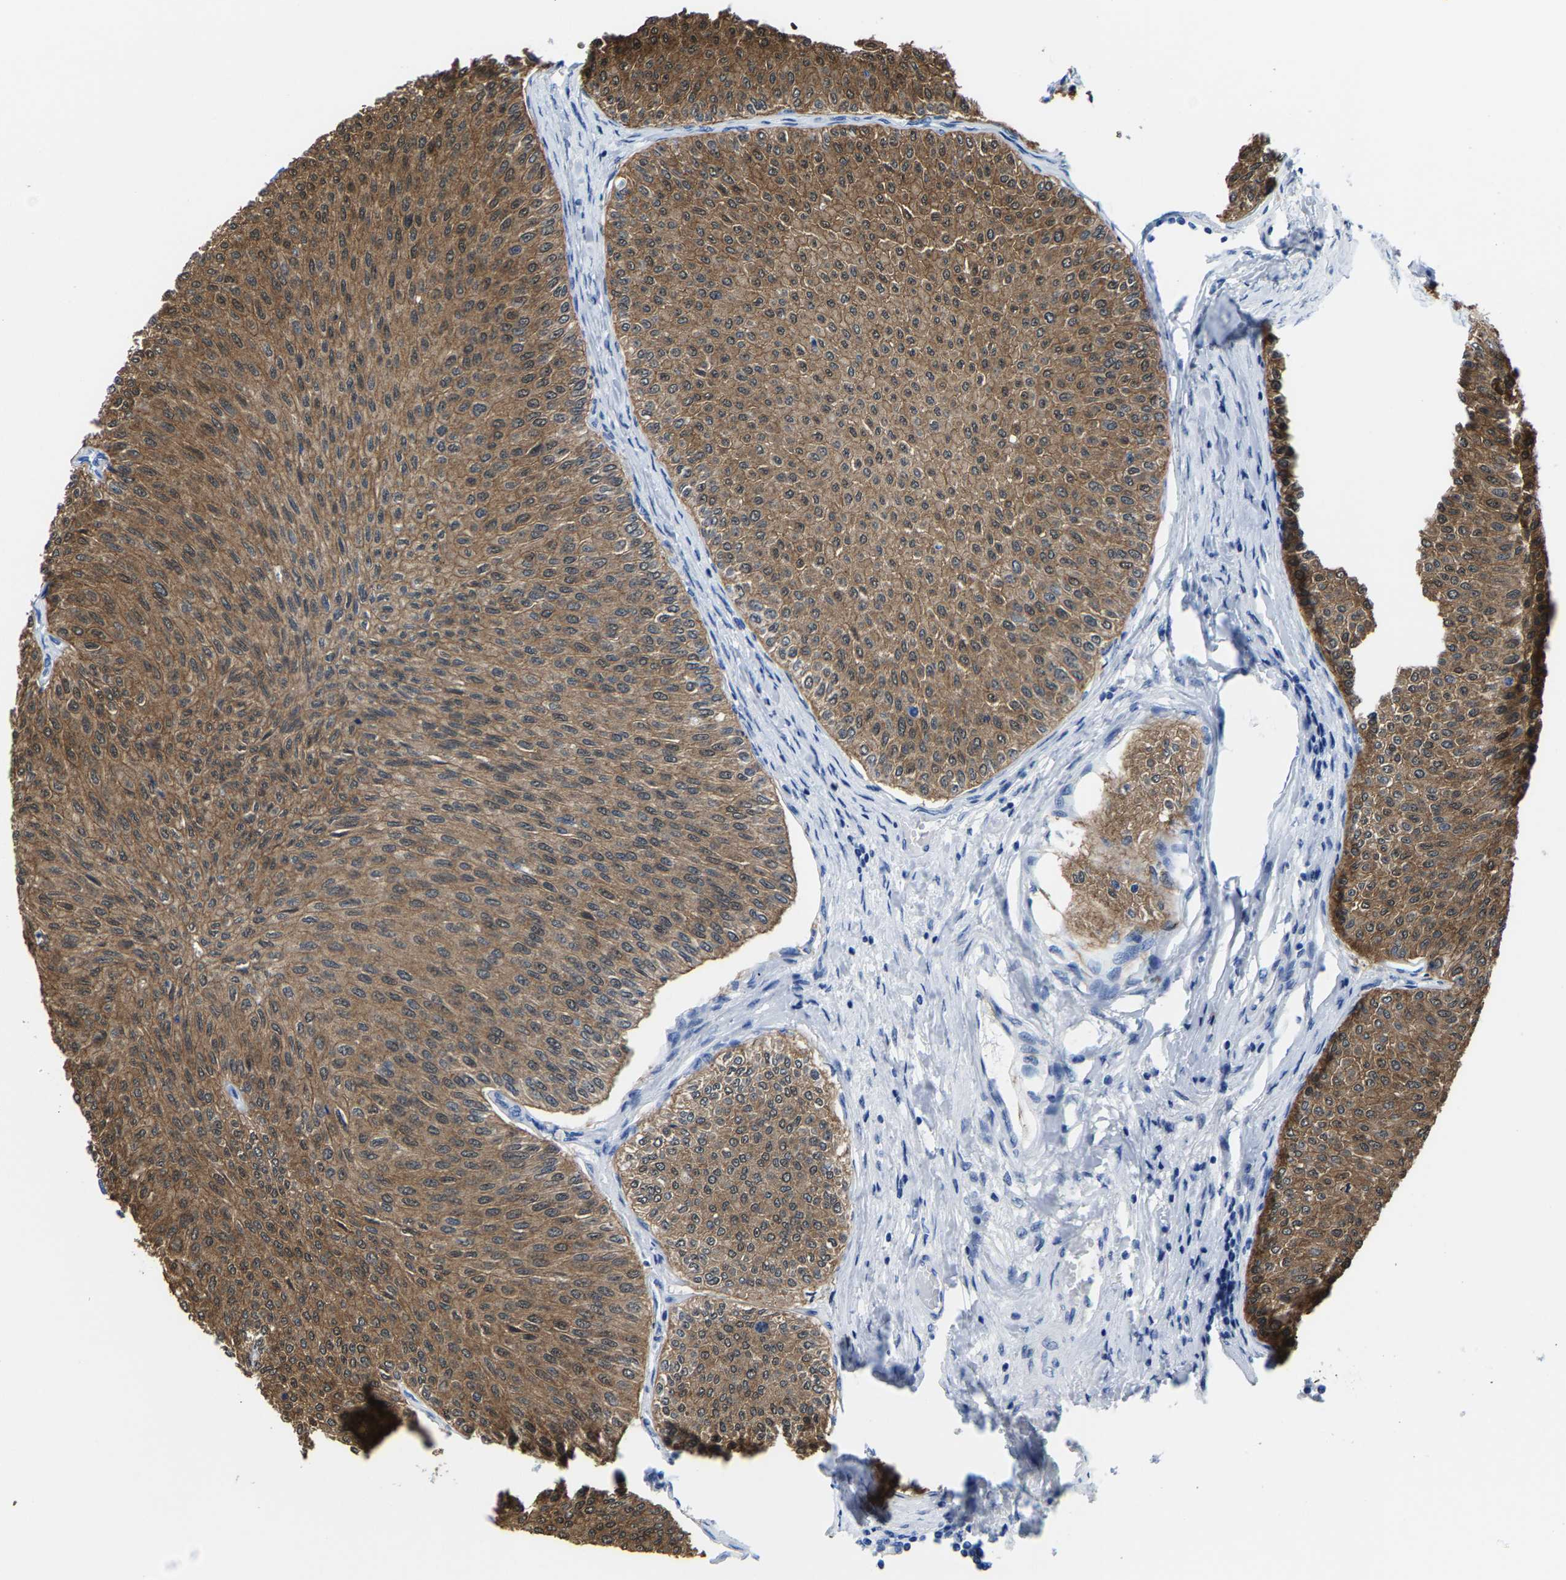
{"staining": {"intensity": "moderate", "quantity": ">75%", "location": "cytoplasmic/membranous"}, "tissue": "urothelial cancer", "cell_type": "Tumor cells", "image_type": "cancer", "snomed": [{"axis": "morphology", "description": "Urothelial carcinoma, Low grade"}, {"axis": "topography", "description": "Urinary bladder"}], "caption": "Brown immunohistochemical staining in human low-grade urothelial carcinoma displays moderate cytoplasmic/membranous staining in about >75% of tumor cells. (DAB = brown stain, brightfield microscopy at high magnification).", "gene": "SSH3", "patient": {"sex": "male", "age": 78}}